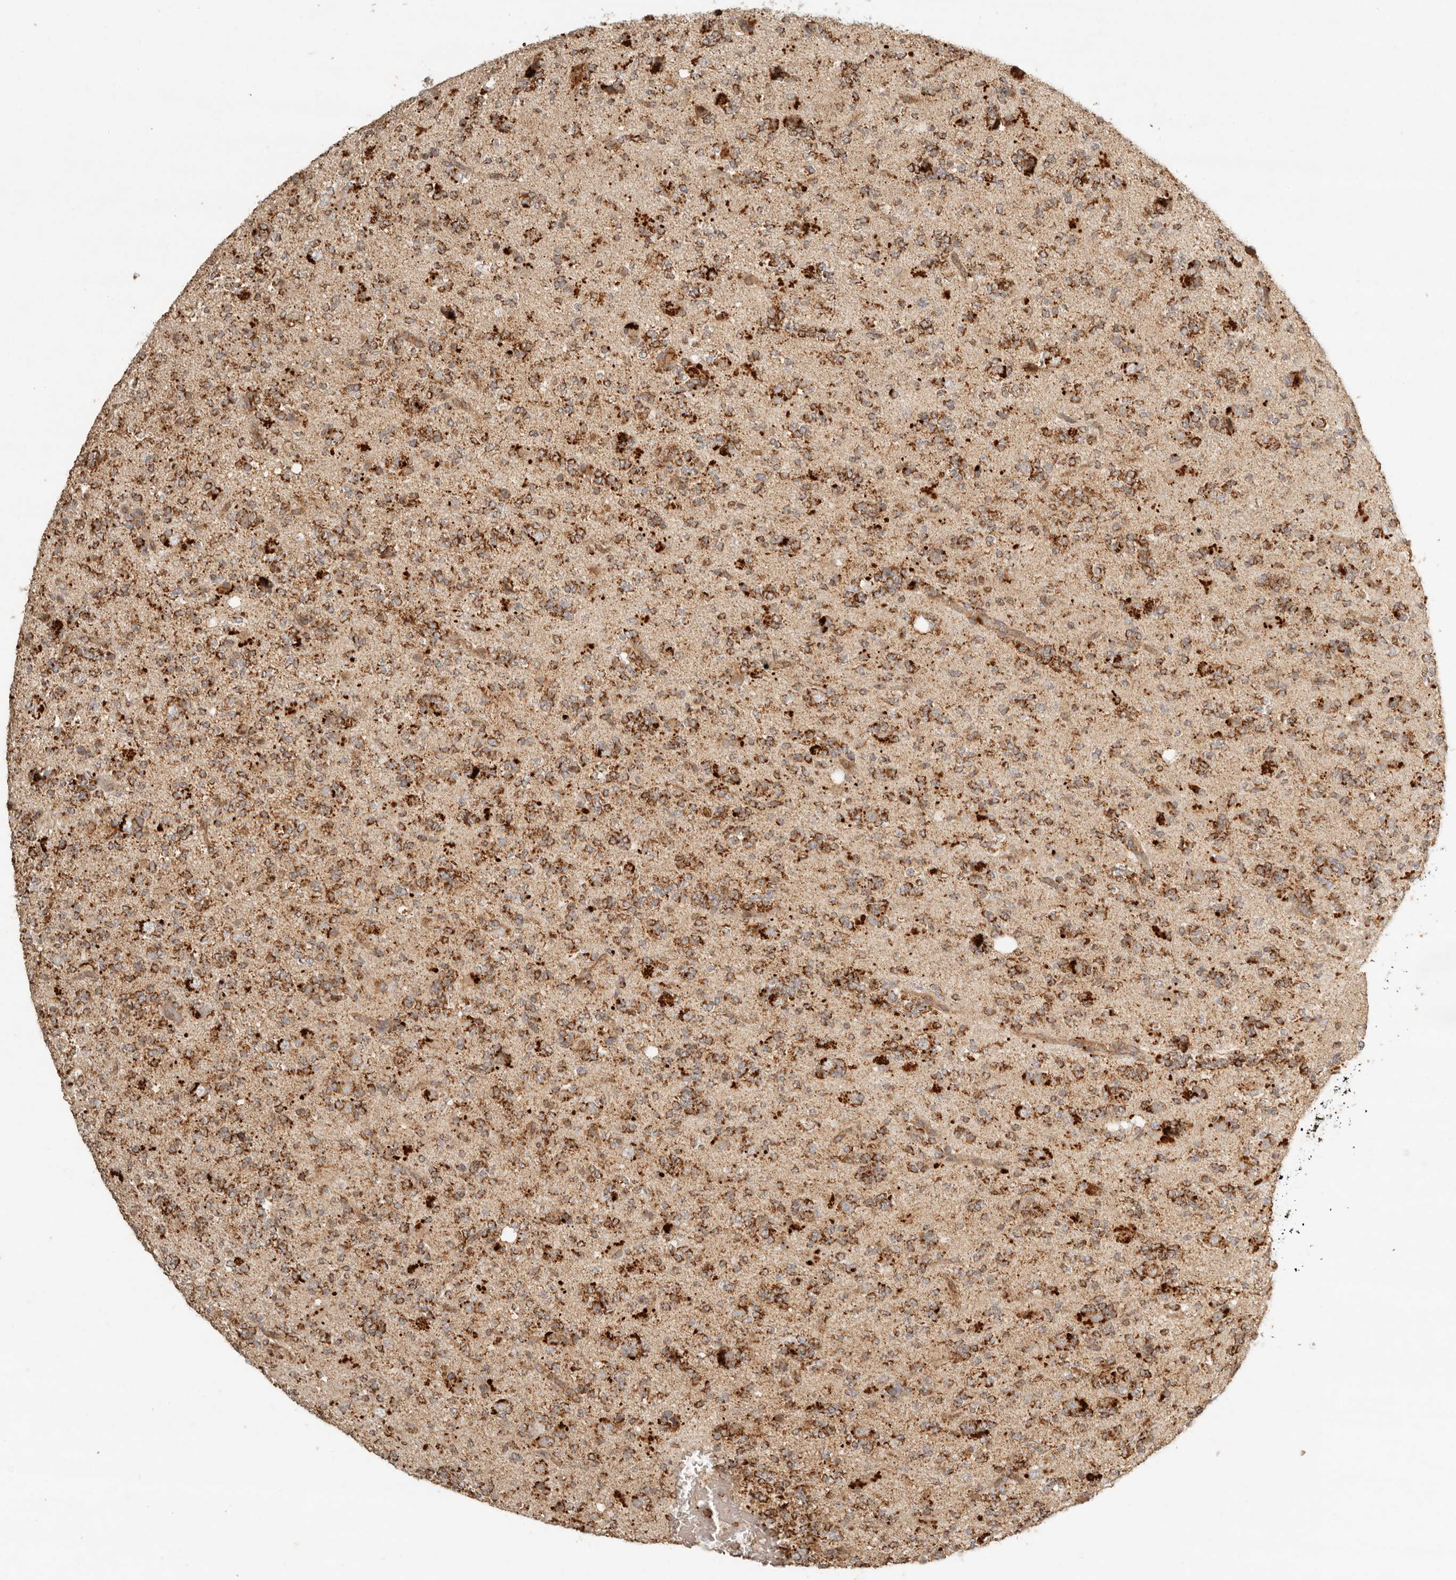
{"staining": {"intensity": "moderate", "quantity": ">75%", "location": "cytoplasmic/membranous"}, "tissue": "glioma", "cell_type": "Tumor cells", "image_type": "cancer", "snomed": [{"axis": "morphology", "description": "Glioma, malignant, High grade"}, {"axis": "topography", "description": "Brain"}], "caption": "The photomicrograph reveals immunohistochemical staining of glioma. There is moderate cytoplasmic/membranous expression is seen in about >75% of tumor cells.", "gene": "MRPL55", "patient": {"sex": "female", "age": 62}}